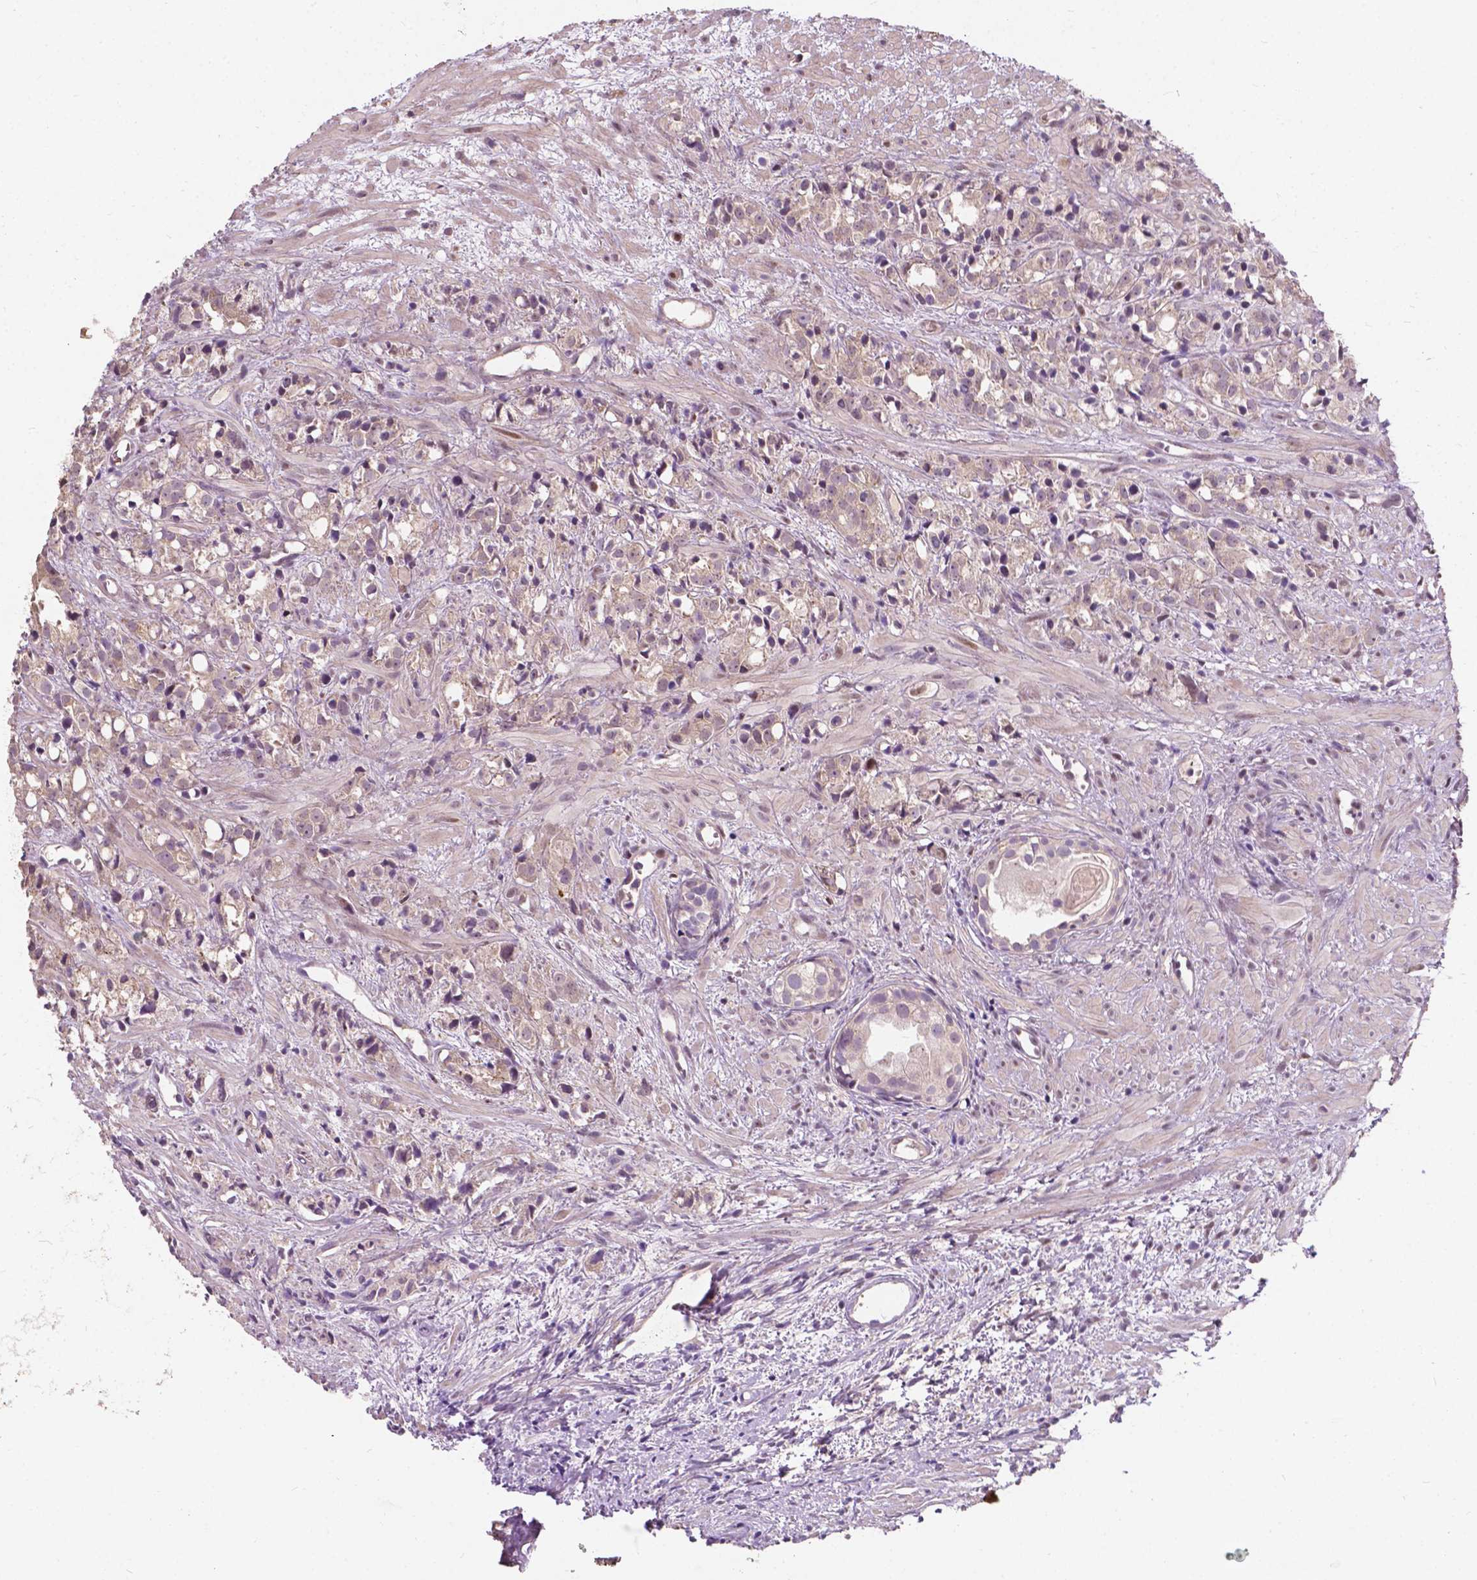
{"staining": {"intensity": "weak", "quantity": "<25%", "location": "cytoplasmic/membranous"}, "tissue": "prostate cancer", "cell_type": "Tumor cells", "image_type": "cancer", "snomed": [{"axis": "morphology", "description": "Adenocarcinoma, High grade"}, {"axis": "topography", "description": "Prostate"}], "caption": "This is an immunohistochemistry (IHC) photomicrograph of human prostate cancer. There is no positivity in tumor cells.", "gene": "DUSP16", "patient": {"sex": "male", "age": 79}}